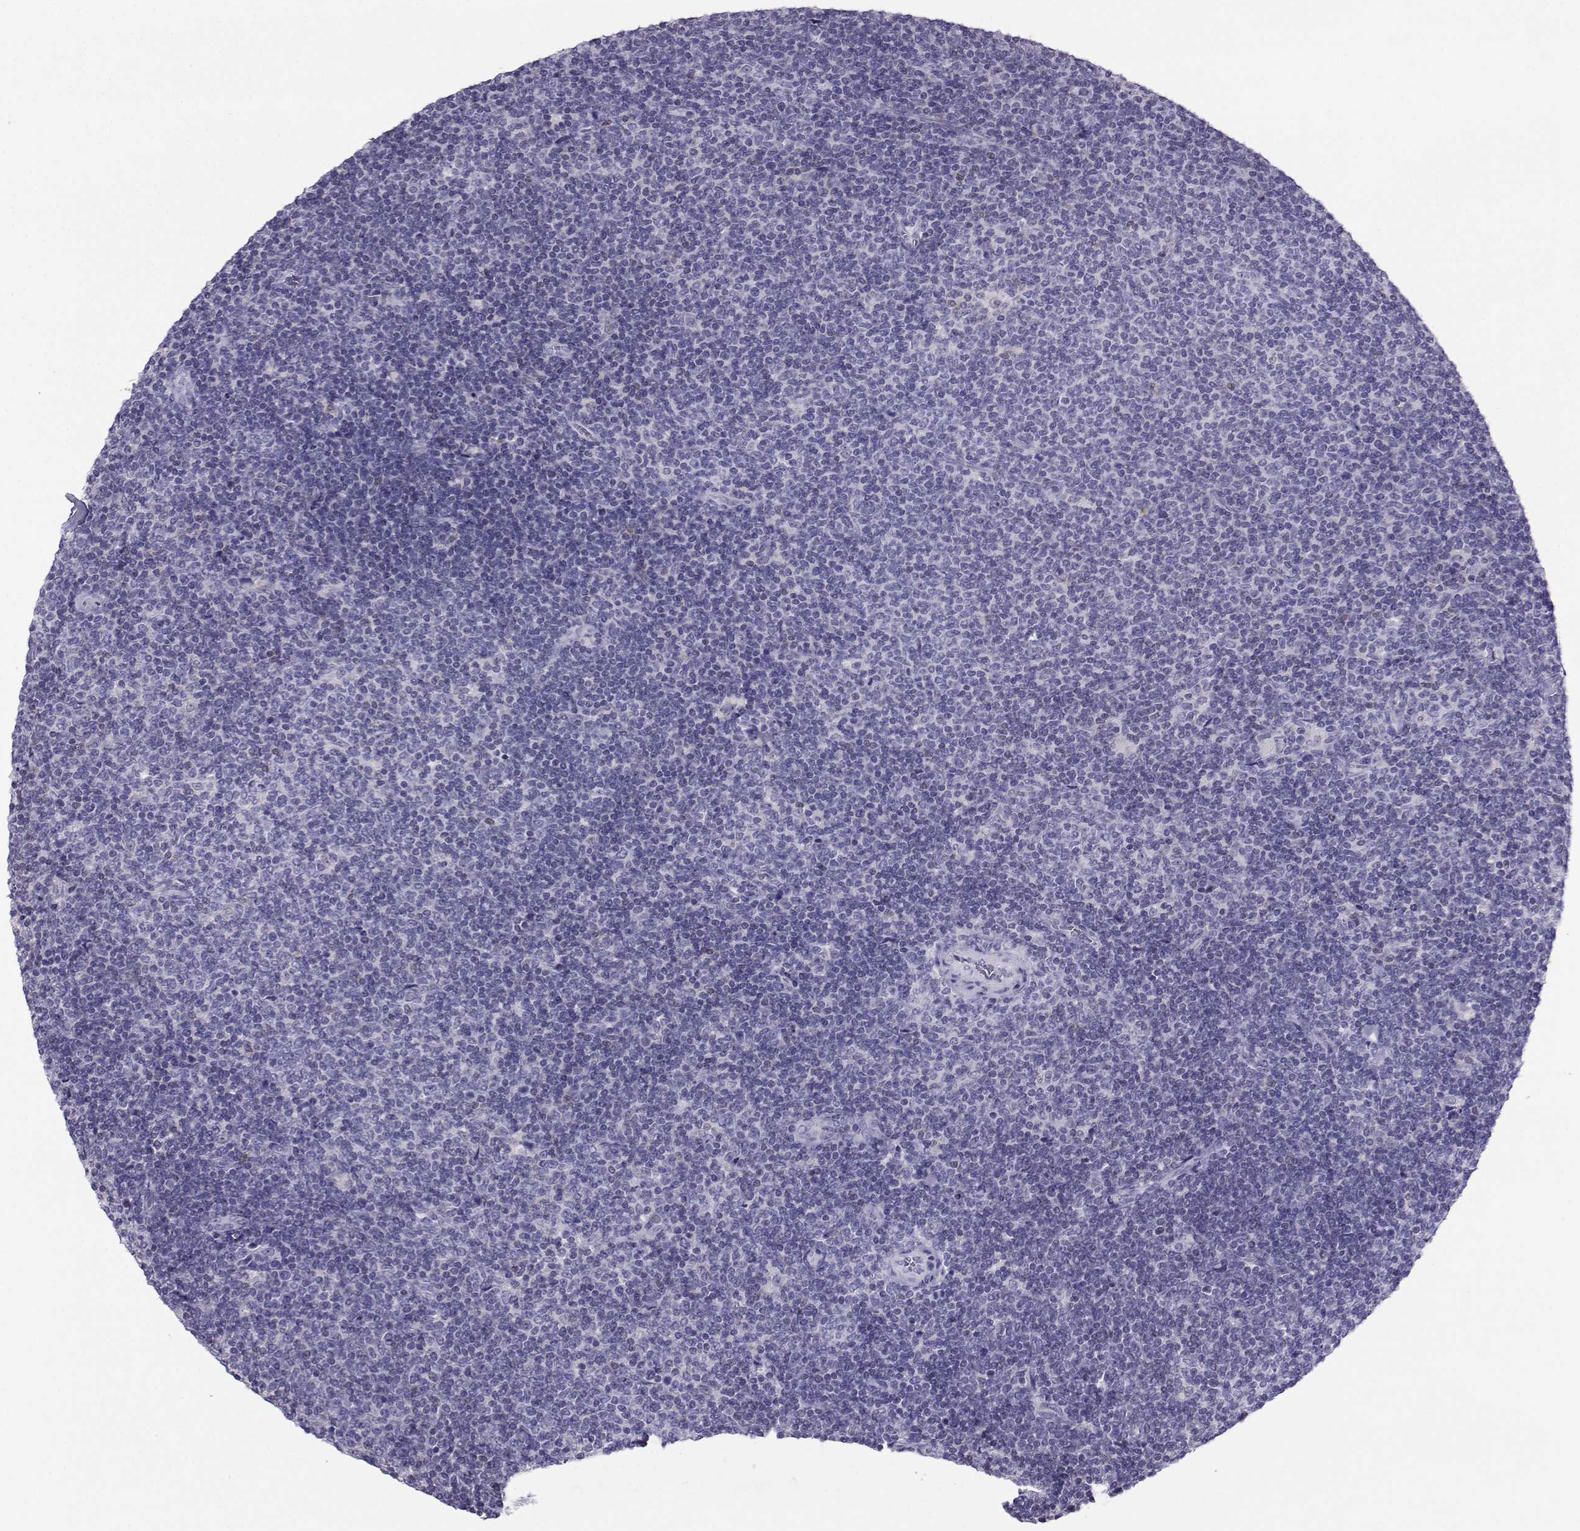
{"staining": {"intensity": "negative", "quantity": "none", "location": "none"}, "tissue": "lymphoma", "cell_type": "Tumor cells", "image_type": "cancer", "snomed": [{"axis": "morphology", "description": "Malignant lymphoma, non-Hodgkin's type, Low grade"}, {"axis": "topography", "description": "Lymph node"}], "caption": "This is an immunohistochemistry photomicrograph of low-grade malignant lymphoma, non-Hodgkin's type. There is no positivity in tumor cells.", "gene": "PGK1", "patient": {"sex": "male", "age": 52}}